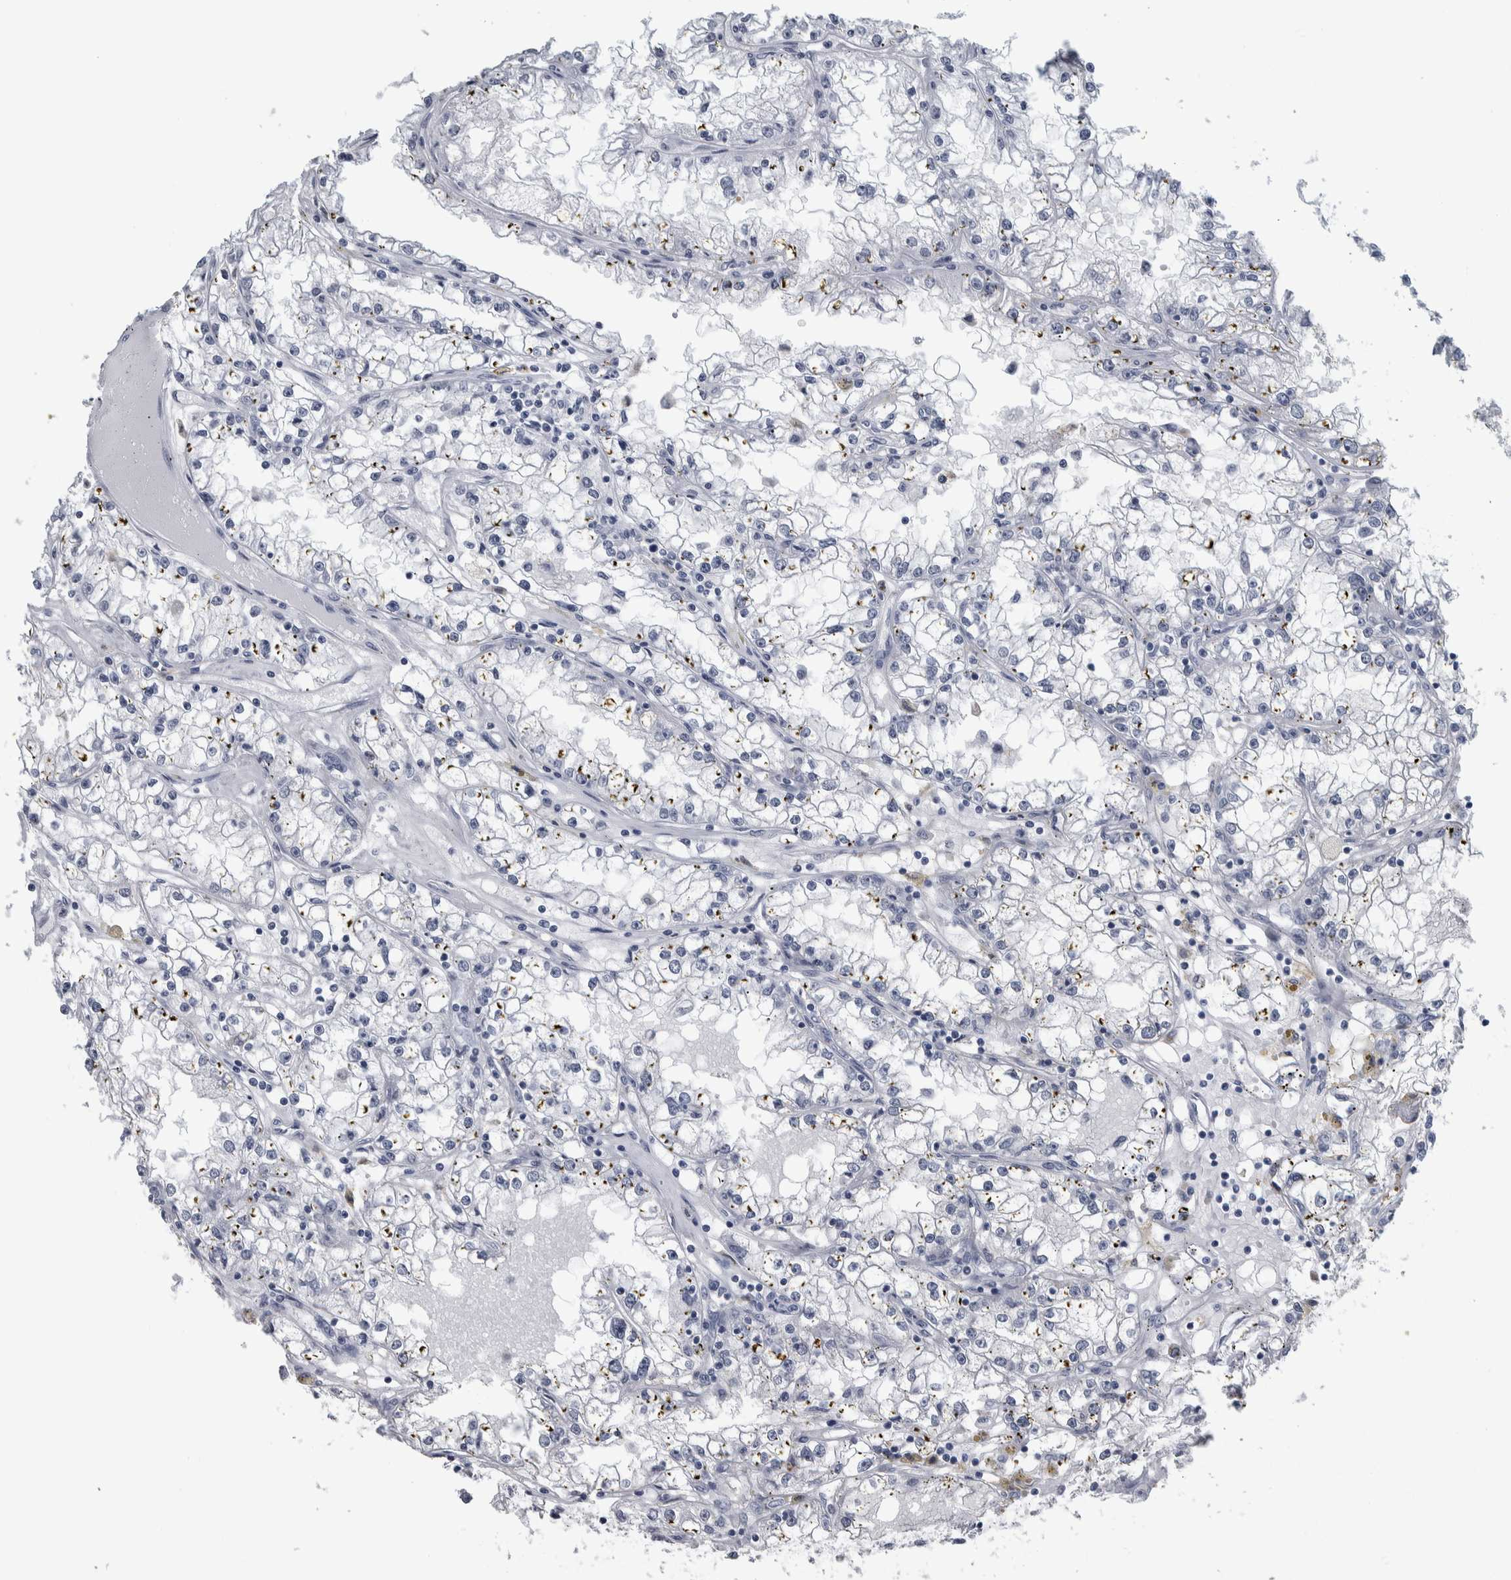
{"staining": {"intensity": "negative", "quantity": "none", "location": "none"}, "tissue": "renal cancer", "cell_type": "Tumor cells", "image_type": "cancer", "snomed": [{"axis": "morphology", "description": "Adenocarcinoma, NOS"}, {"axis": "topography", "description": "Kidney"}], "caption": "An IHC micrograph of renal adenocarcinoma is shown. There is no staining in tumor cells of renal adenocarcinoma.", "gene": "CDH17", "patient": {"sex": "male", "age": 56}}